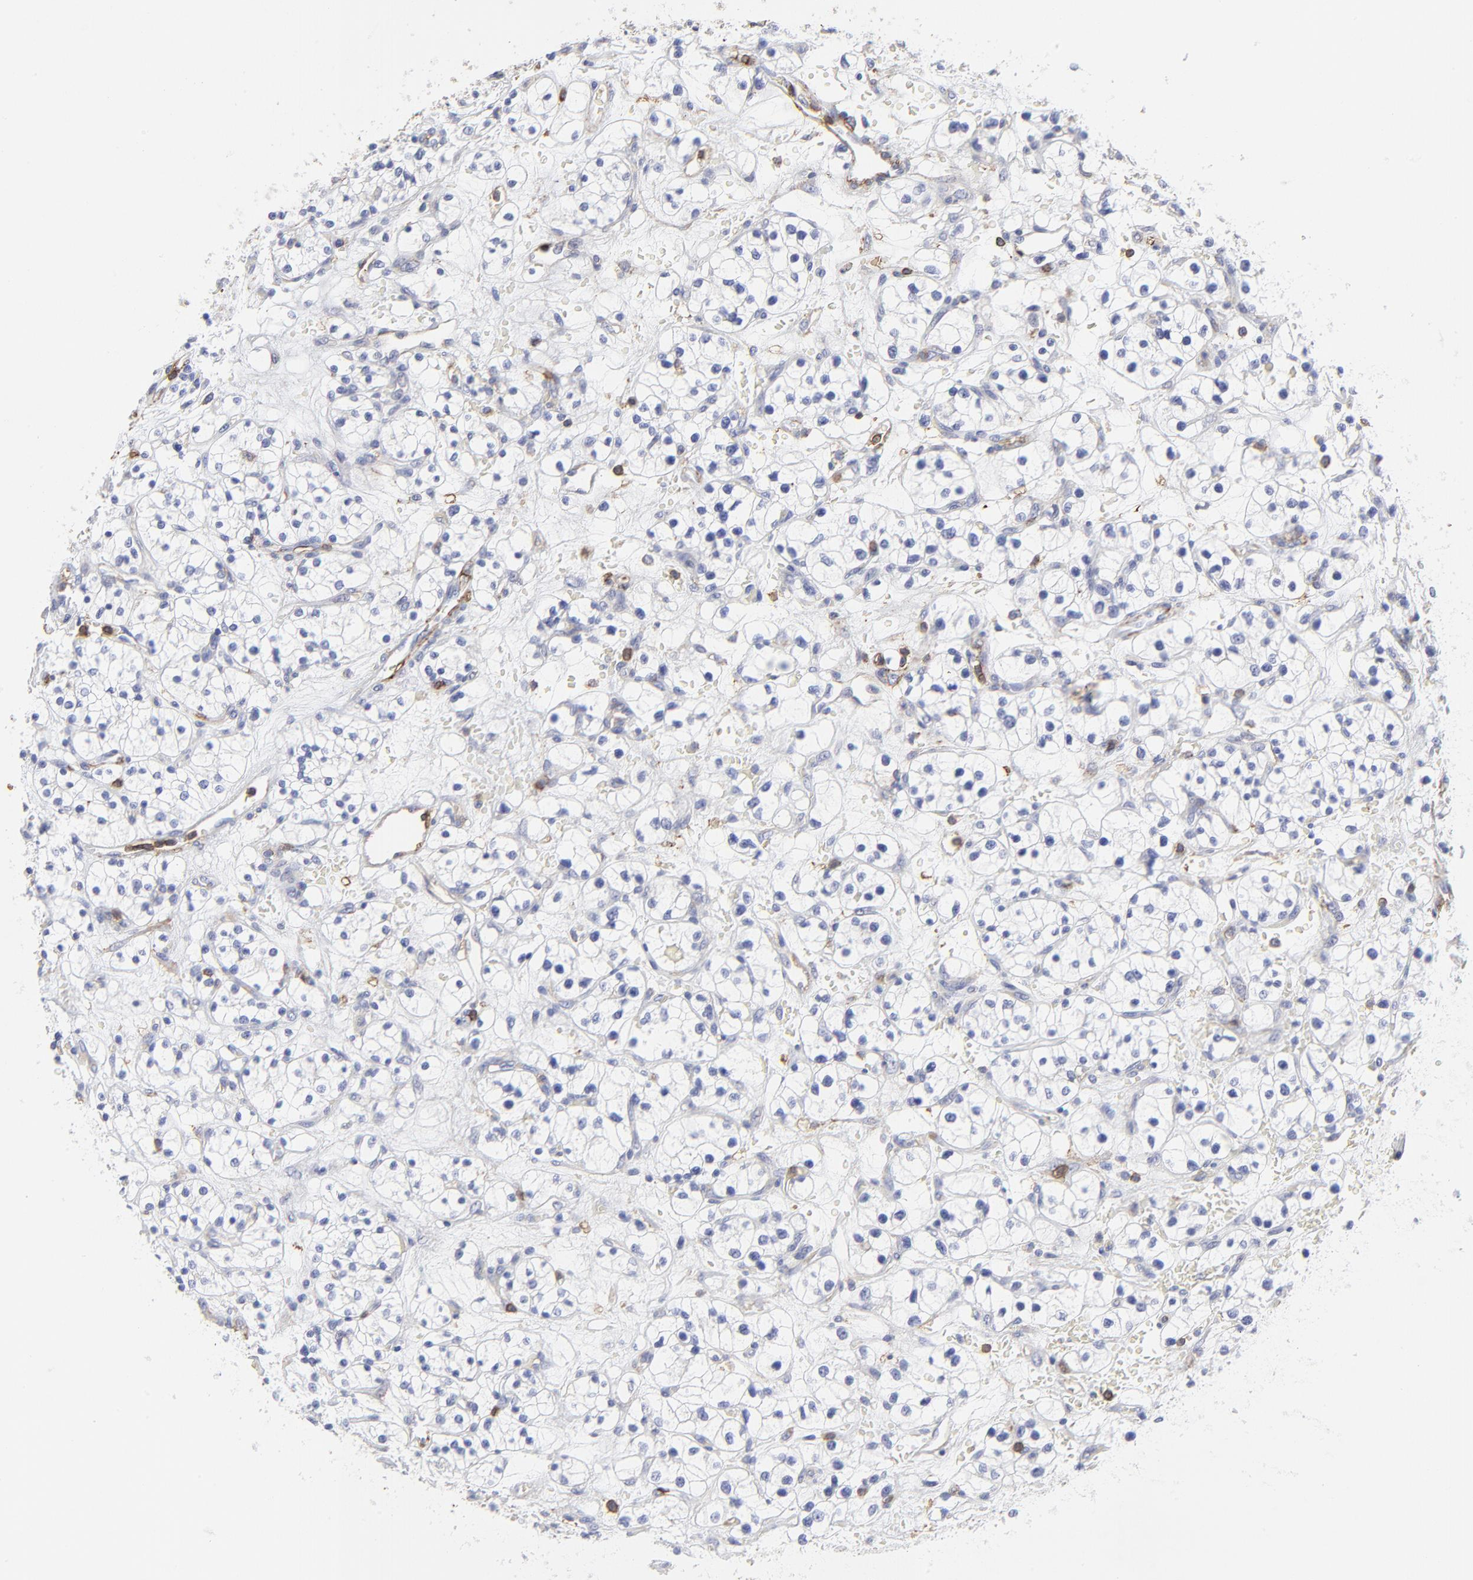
{"staining": {"intensity": "negative", "quantity": "none", "location": "none"}, "tissue": "renal cancer", "cell_type": "Tumor cells", "image_type": "cancer", "snomed": [{"axis": "morphology", "description": "Adenocarcinoma, NOS"}, {"axis": "topography", "description": "Kidney"}], "caption": "Immunohistochemical staining of adenocarcinoma (renal) shows no significant positivity in tumor cells.", "gene": "ANXA6", "patient": {"sex": "female", "age": 60}}